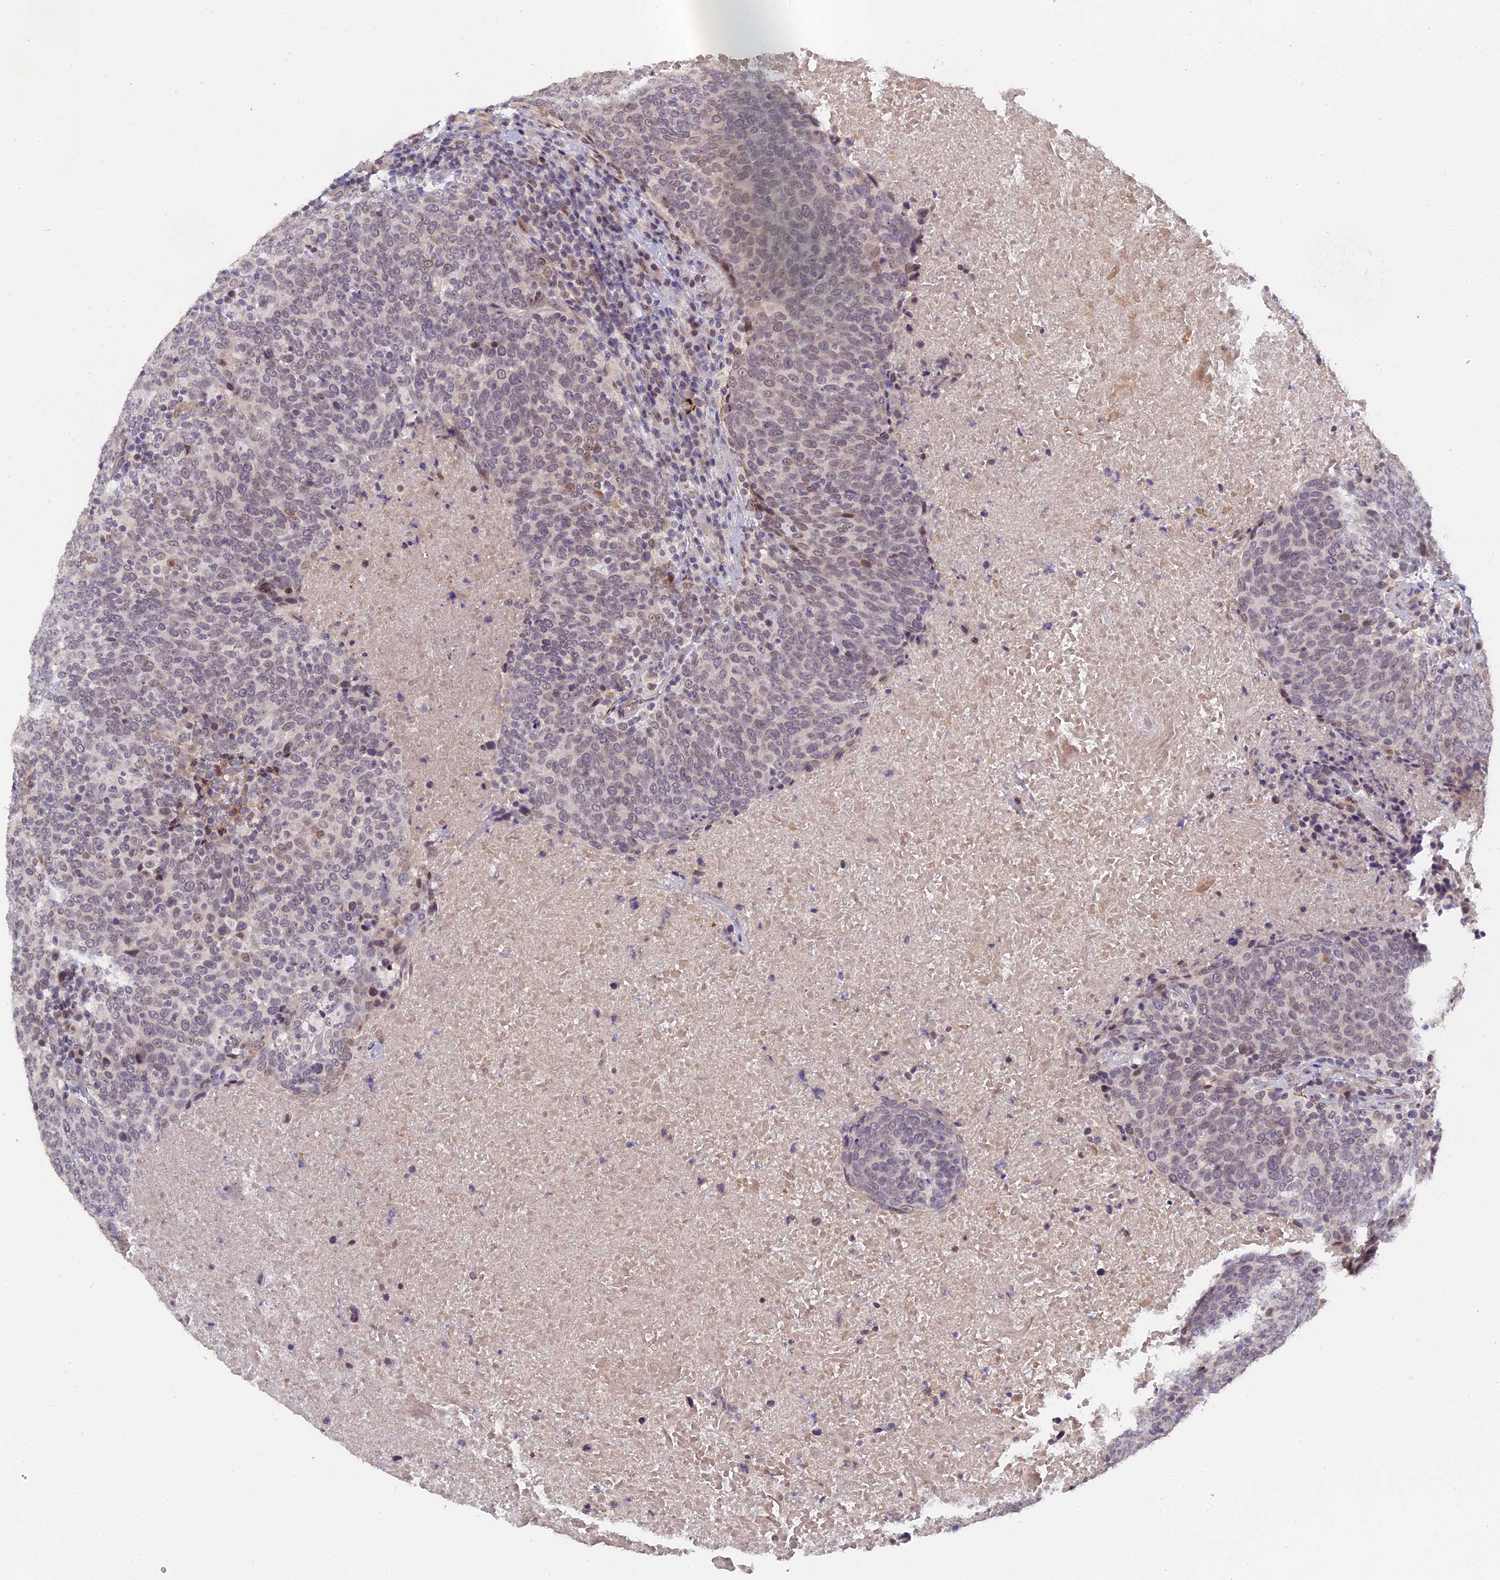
{"staining": {"intensity": "weak", "quantity": "<25%", "location": "nuclear"}, "tissue": "head and neck cancer", "cell_type": "Tumor cells", "image_type": "cancer", "snomed": [{"axis": "morphology", "description": "Squamous cell carcinoma, NOS"}, {"axis": "morphology", "description": "Squamous cell carcinoma, metastatic, NOS"}, {"axis": "topography", "description": "Lymph node"}, {"axis": "topography", "description": "Head-Neck"}], "caption": "The micrograph displays no significant staining in tumor cells of metastatic squamous cell carcinoma (head and neck). The staining is performed using DAB (3,3'-diaminobenzidine) brown chromogen with nuclei counter-stained in using hematoxylin.", "gene": "PYGO1", "patient": {"sex": "male", "age": 62}}